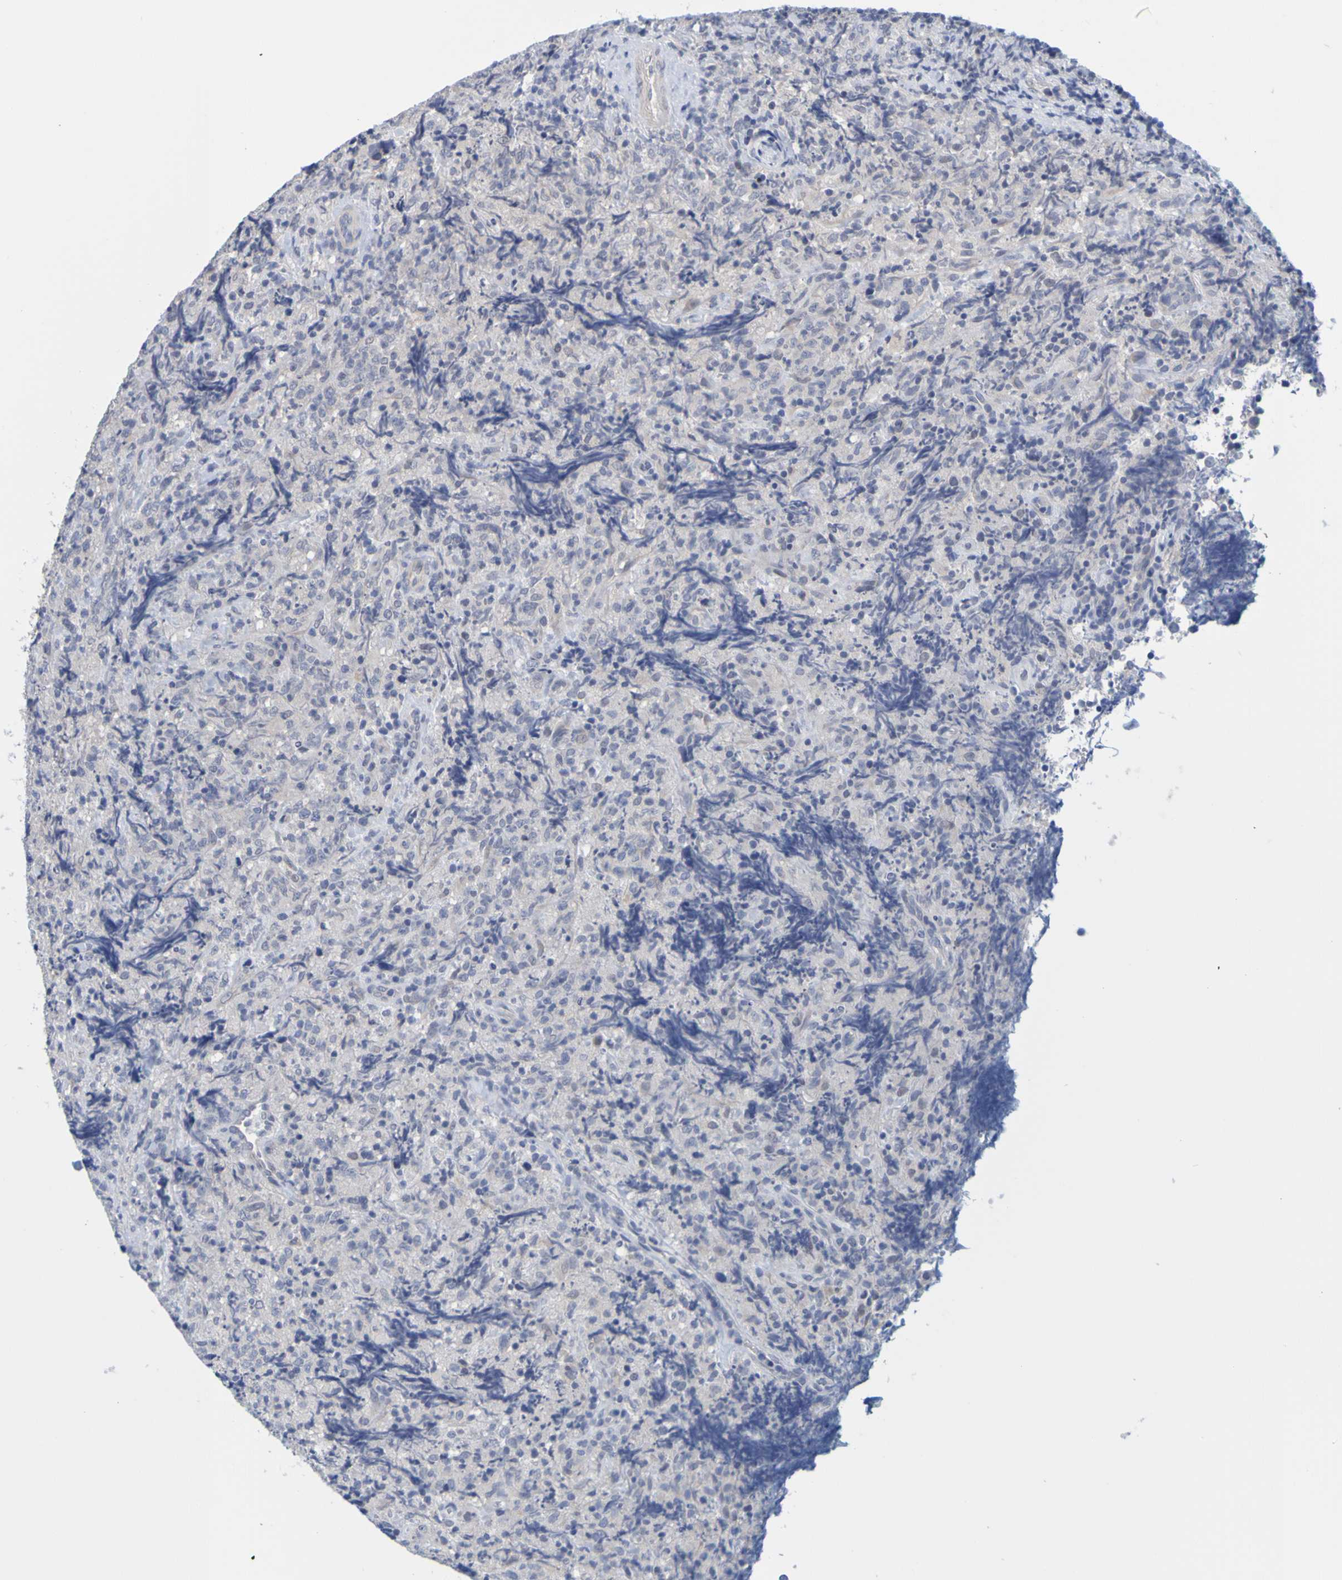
{"staining": {"intensity": "negative", "quantity": "none", "location": "none"}, "tissue": "lymphoma", "cell_type": "Tumor cells", "image_type": "cancer", "snomed": [{"axis": "morphology", "description": "Malignant lymphoma, non-Hodgkin's type, High grade"}, {"axis": "topography", "description": "Tonsil"}], "caption": "A micrograph of lymphoma stained for a protein displays no brown staining in tumor cells.", "gene": "ENDOU", "patient": {"sex": "female", "age": 36}}